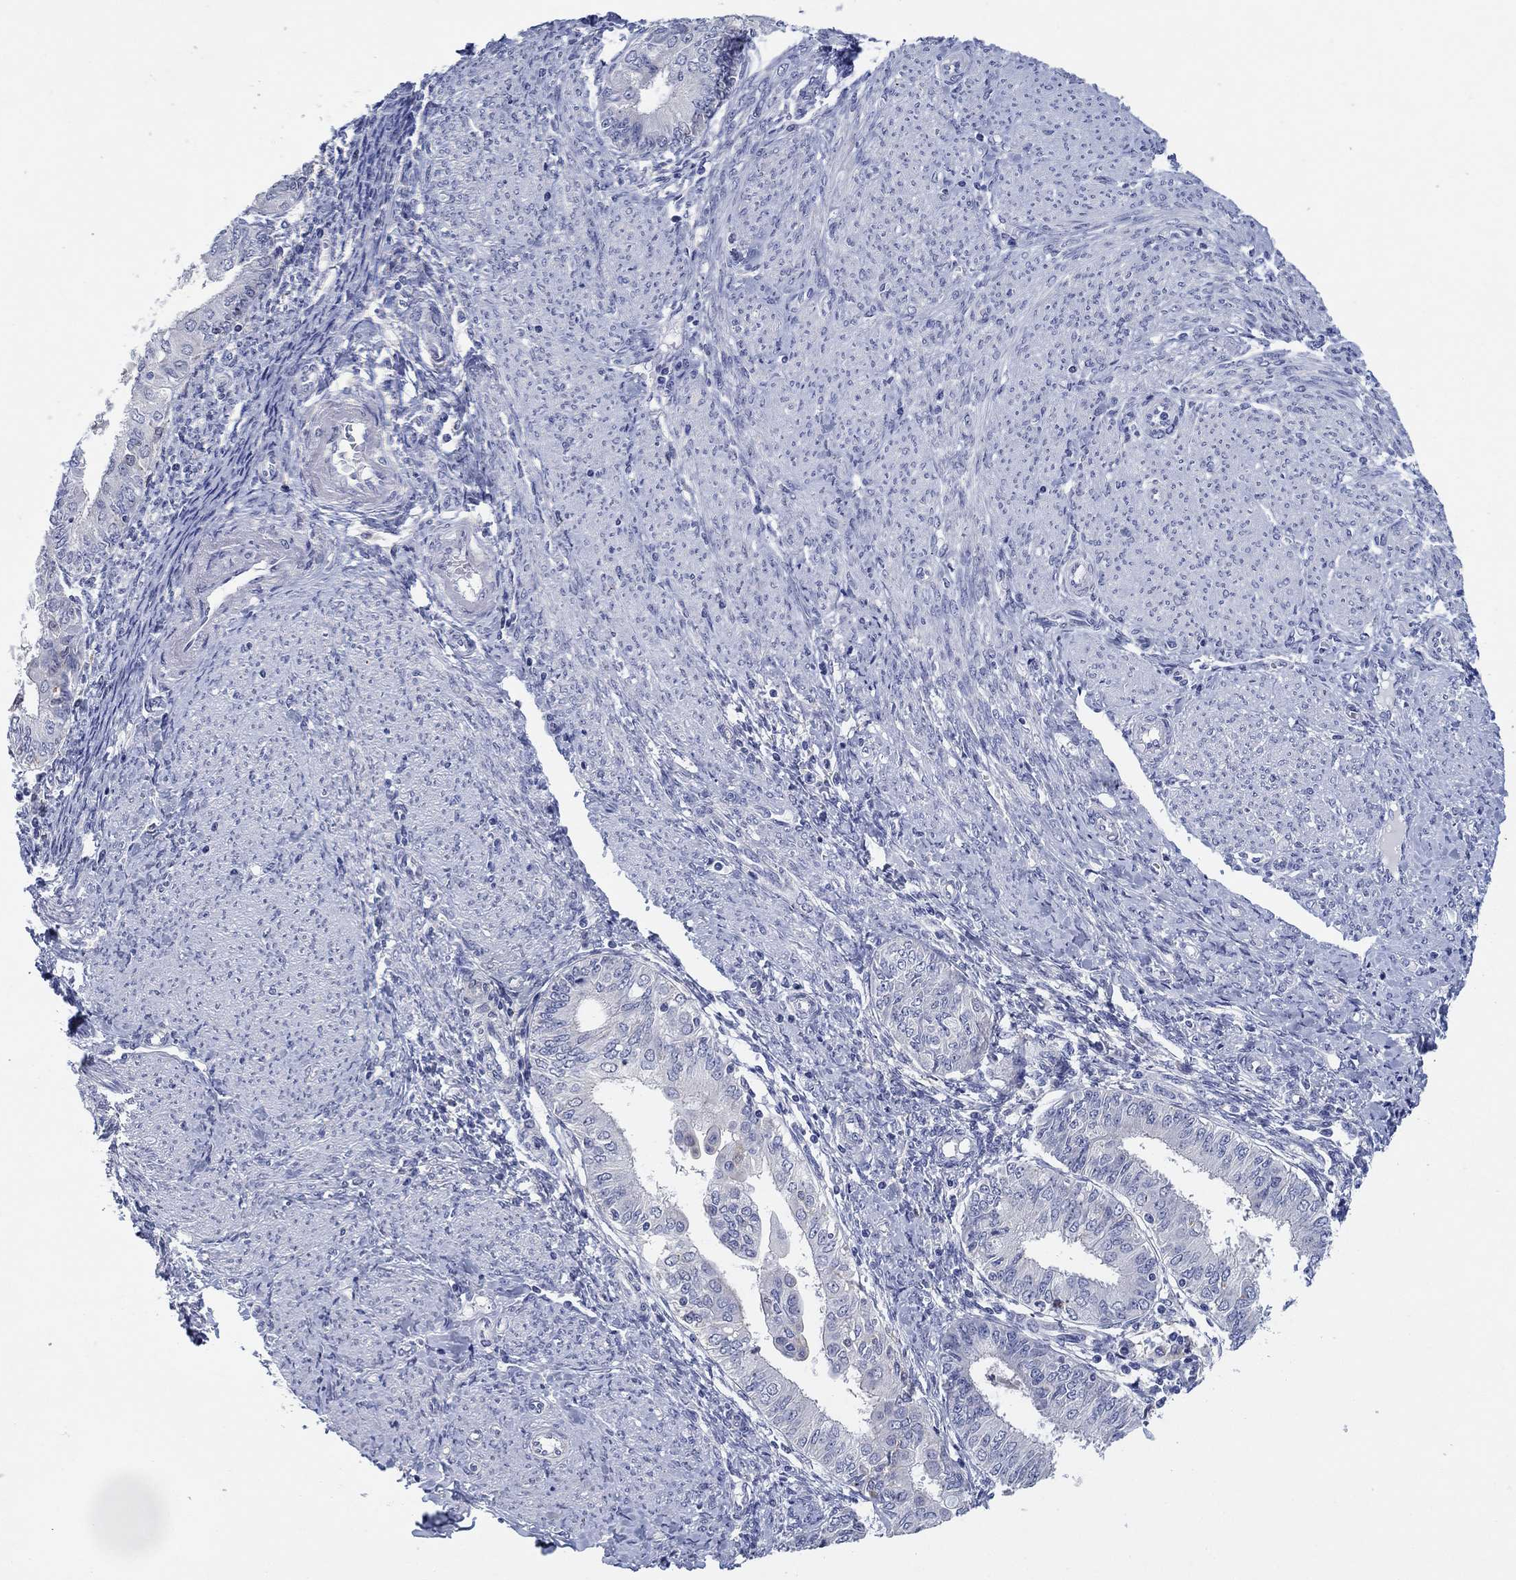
{"staining": {"intensity": "negative", "quantity": "none", "location": "none"}, "tissue": "endometrial cancer", "cell_type": "Tumor cells", "image_type": "cancer", "snomed": [{"axis": "morphology", "description": "Adenocarcinoma, NOS"}, {"axis": "topography", "description": "Endometrium"}], "caption": "High magnification brightfield microscopy of adenocarcinoma (endometrial) stained with DAB (brown) and counterstained with hematoxylin (blue): tumor cells show no significant positivity. (IHC, brightfield microscopy, high magnification).", "gene": "HDC", "patient": {"sex": "female", "age": 68}}